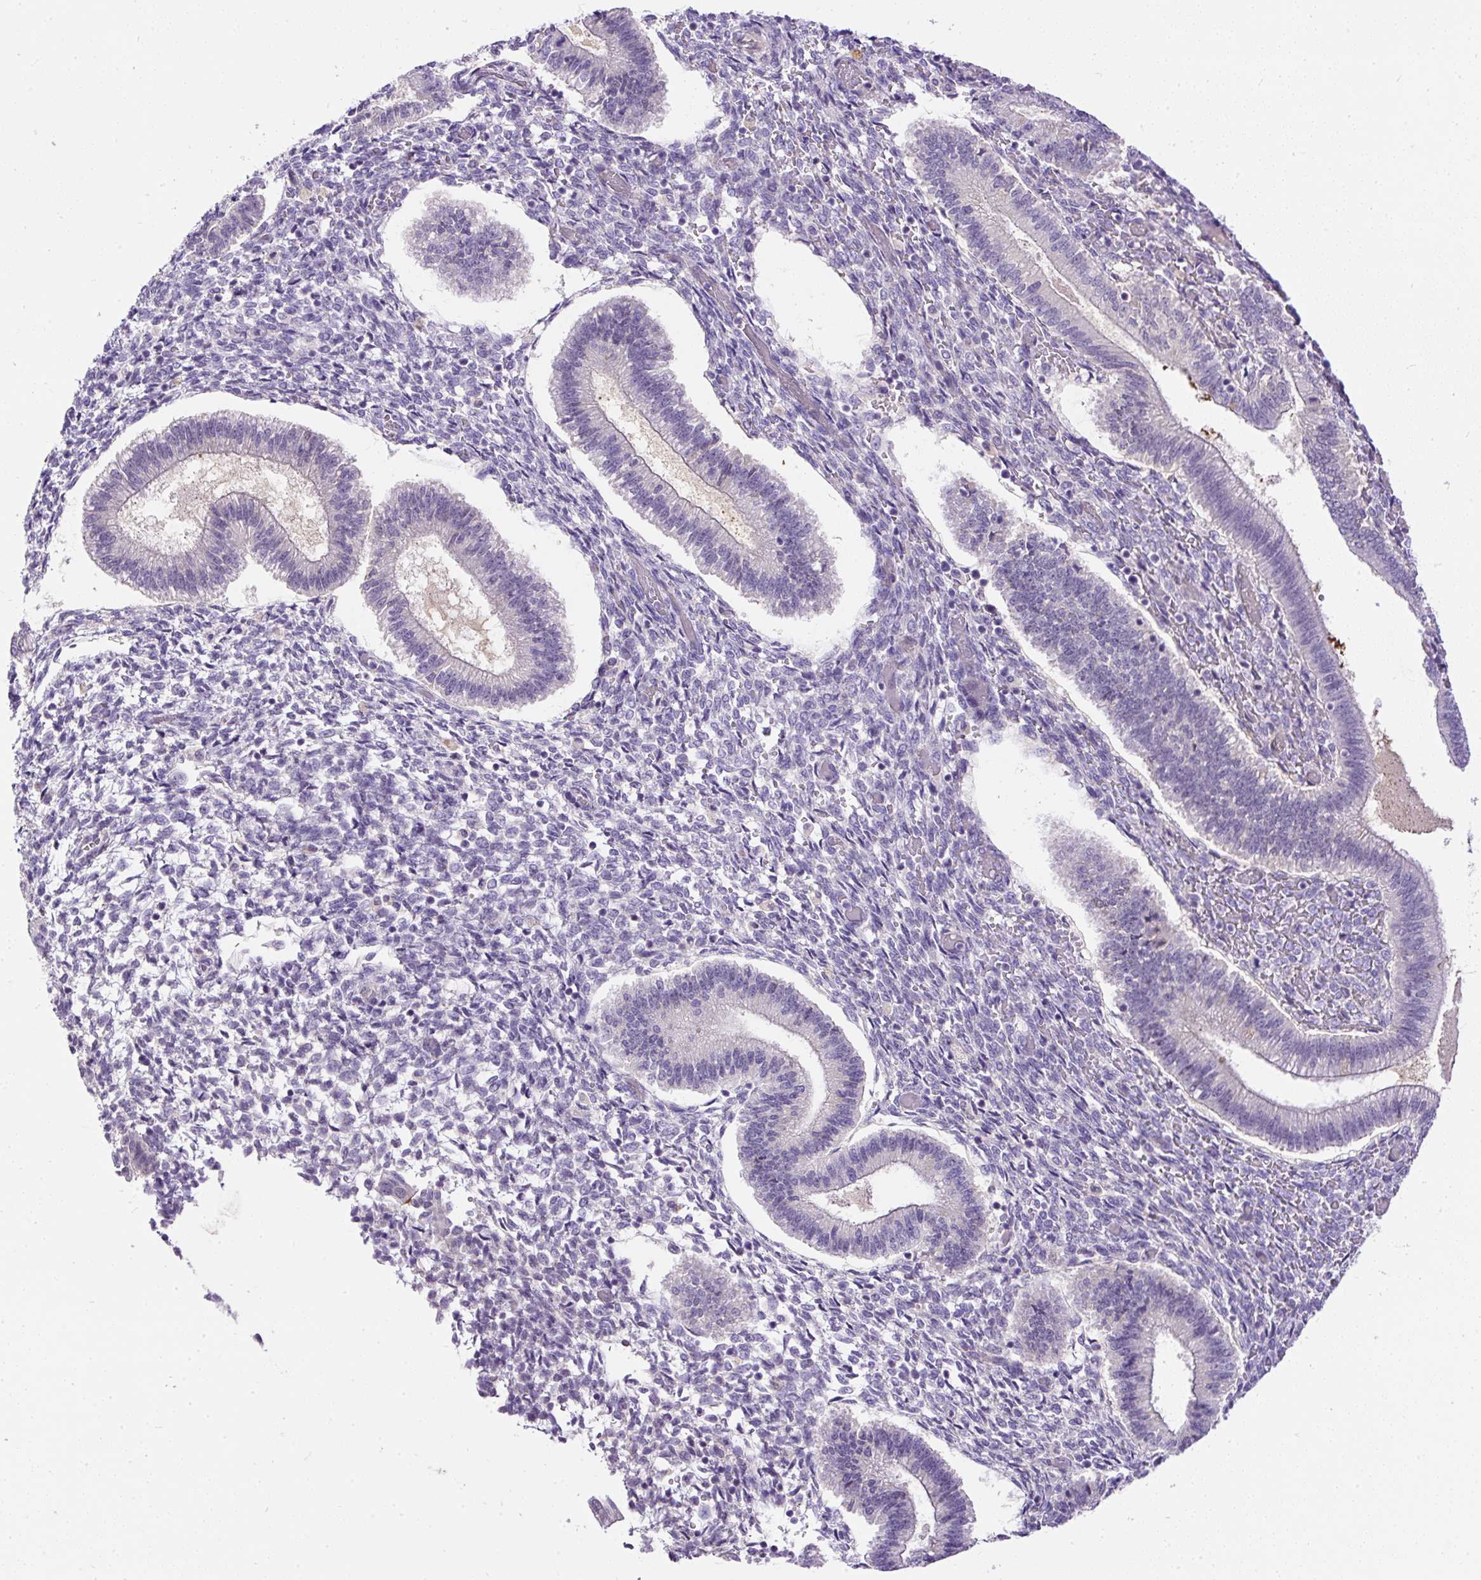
{"staining": {"intensity": "negative", "quantity": "none", "location": "none"}, "tissue": "endometrium", "cell_type": "Cells in endometrial stroma", "image_type": "normal", "snomed": [{"axis": "morphology", "description": "Normal tissue, NOS"}, {"axis": "topography", "description": "Endometrium"}], "caption": "This is a photomicrograph of IHC staining of benign endometrium, which shows no positivity in cells in endometrial stroma. (DAB (3,3'-diaminobenzidine) immunohistochemistry with hematoxylin counter stain).", "gene": "KRTAP20", "patient": {"sex": "female", "age": 25}}